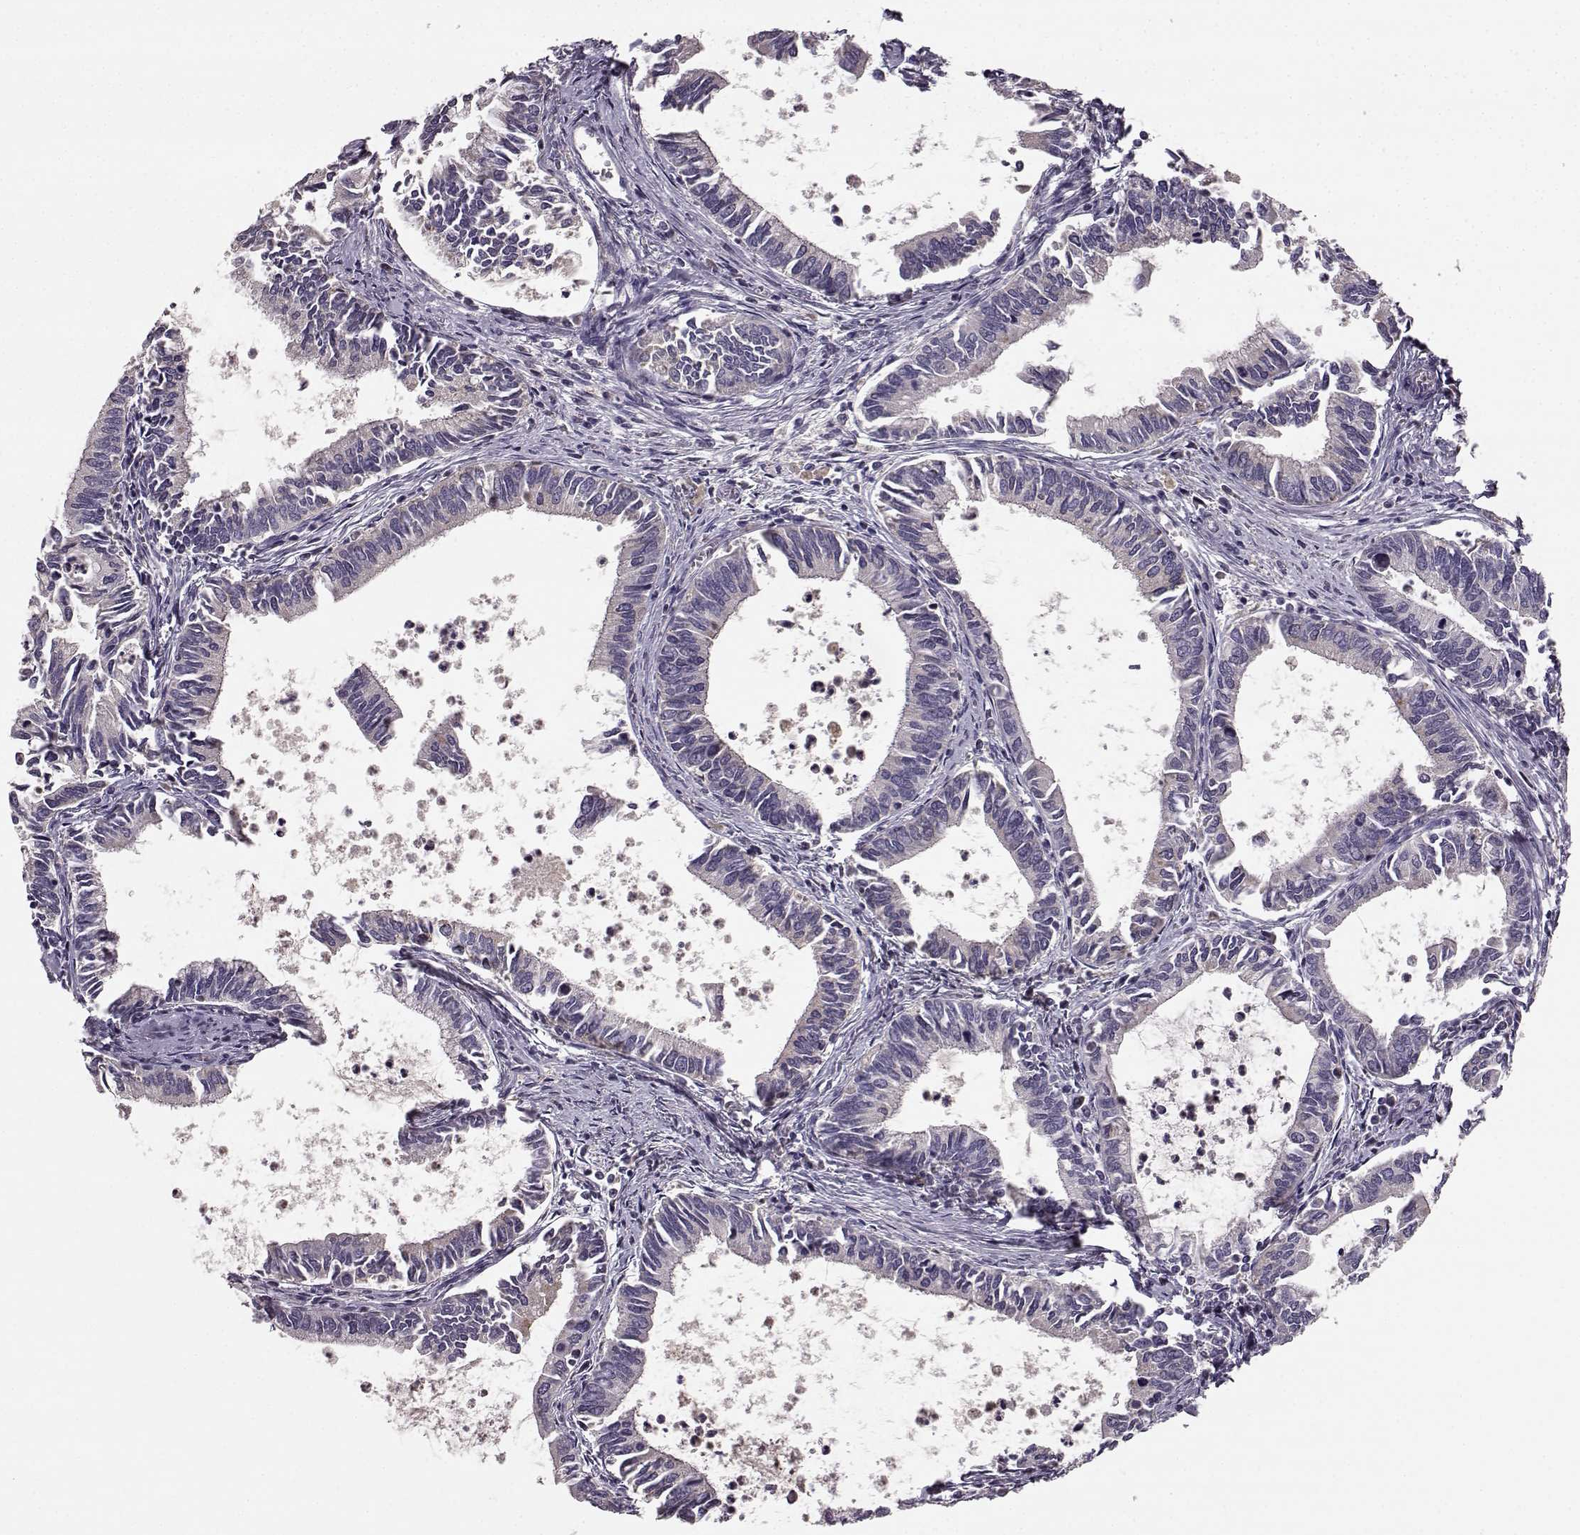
{"staining": {"intensity": "negative", "quantity": "none", "location": "none"}, "tissue": "cervical cancer", "cell_type": "Tumor cells", "image_type": "cancer", "snomed": [{"axis": "morphology", "description": "Adenocarcinoma, NOS"}, {"axis": "topography", "description": "Cervix"}], "caption": "Photomicrograph shows no protein staining in tumor cells of cervical cancer tissue.", "gene": "YJEFN3", "patient": {"sex": "female", "age": 42}}